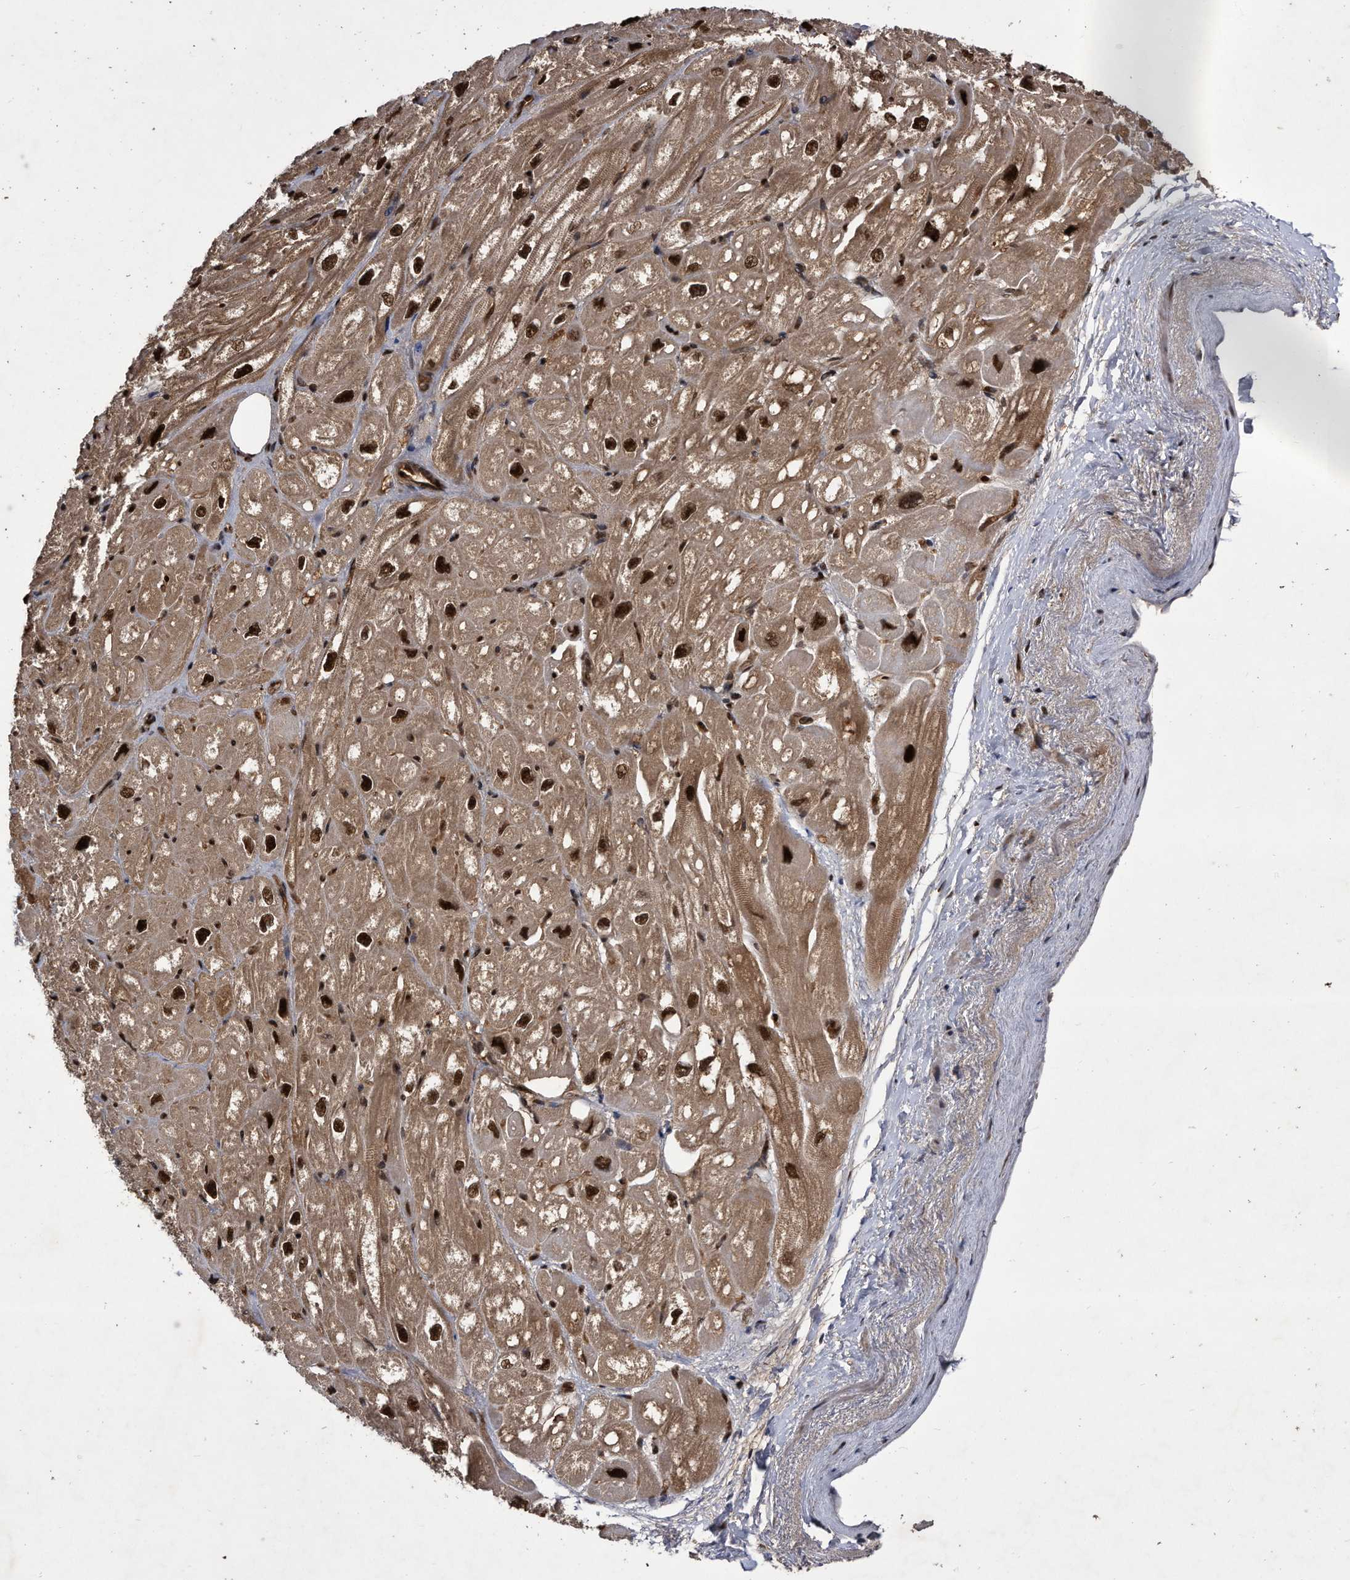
{"staining": {"intensity": "strong", "quantity": "25%-75%", "location": "cytoplasmic/membranous,nuclear"}, "tissue": "heart muscle", "cell_type": "Cardiomyocytes", "image_type": "normal", "snomed": [{"axis": "morphology", "description": "Normal tissue, NOS"}, {"axis": "topography", "description": "Heart"}], "caption": "An immunohistochemistry micrograph of unremarkable tissue is shown. Protein staining in brown highlights strong cytoplasmic/membranous,nuclear positivity in heart muscle within cardiomyocytes. Nuclei are stained in blue.", "gene": "RAD23B", "patient": {"sex": "male", "age": 50}}